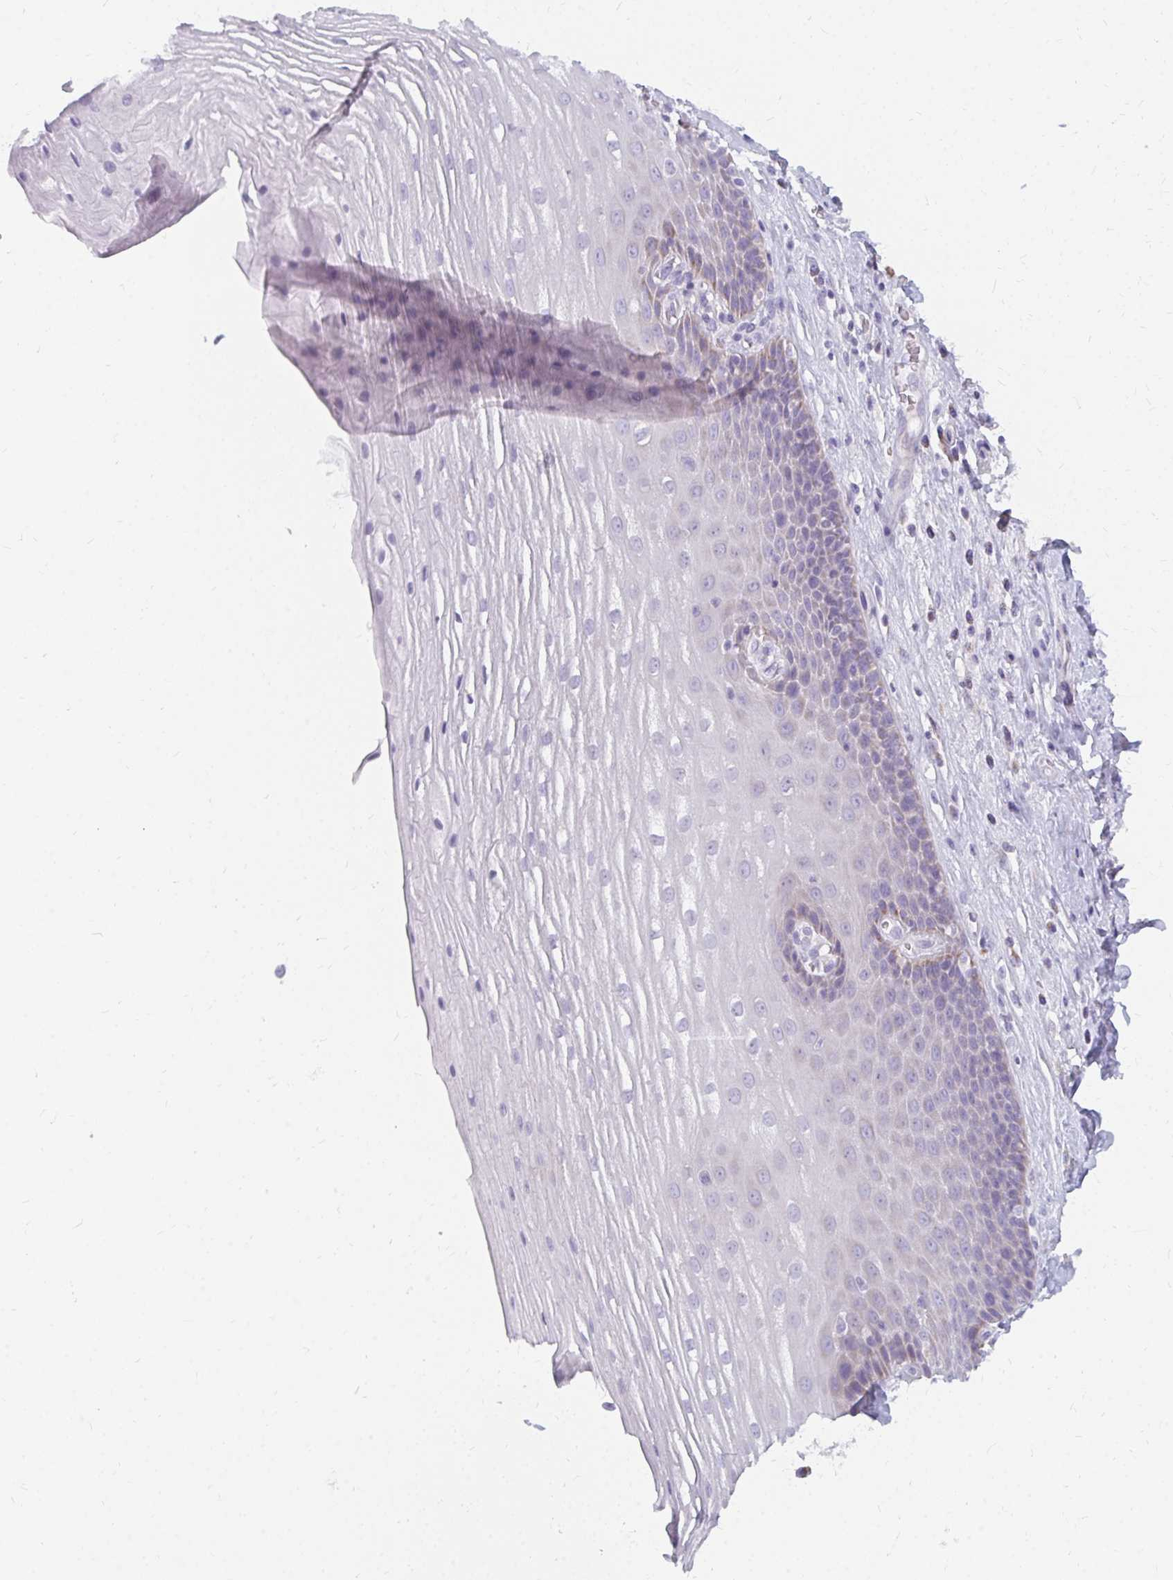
{"staining": {"intensity": "weak", "quantity": "<25%", "location": "cytoplasmic/membranous"}, "tissue": "esophagus", "cell_type": "Squamous epithelial cells", "image_type": "normal", "snomed": [{"axis": "morphology", "description": "Normal tissue, NOS"}, {"axis": "topography", "description": "Esophagus"}], "caption": "This is an IHC histopathology image of unremarkable human esophagus. There is no expression in squamous epithelial cells.", "gene": "OR10V1", "patient": {"sex": "male", "age": 62}}